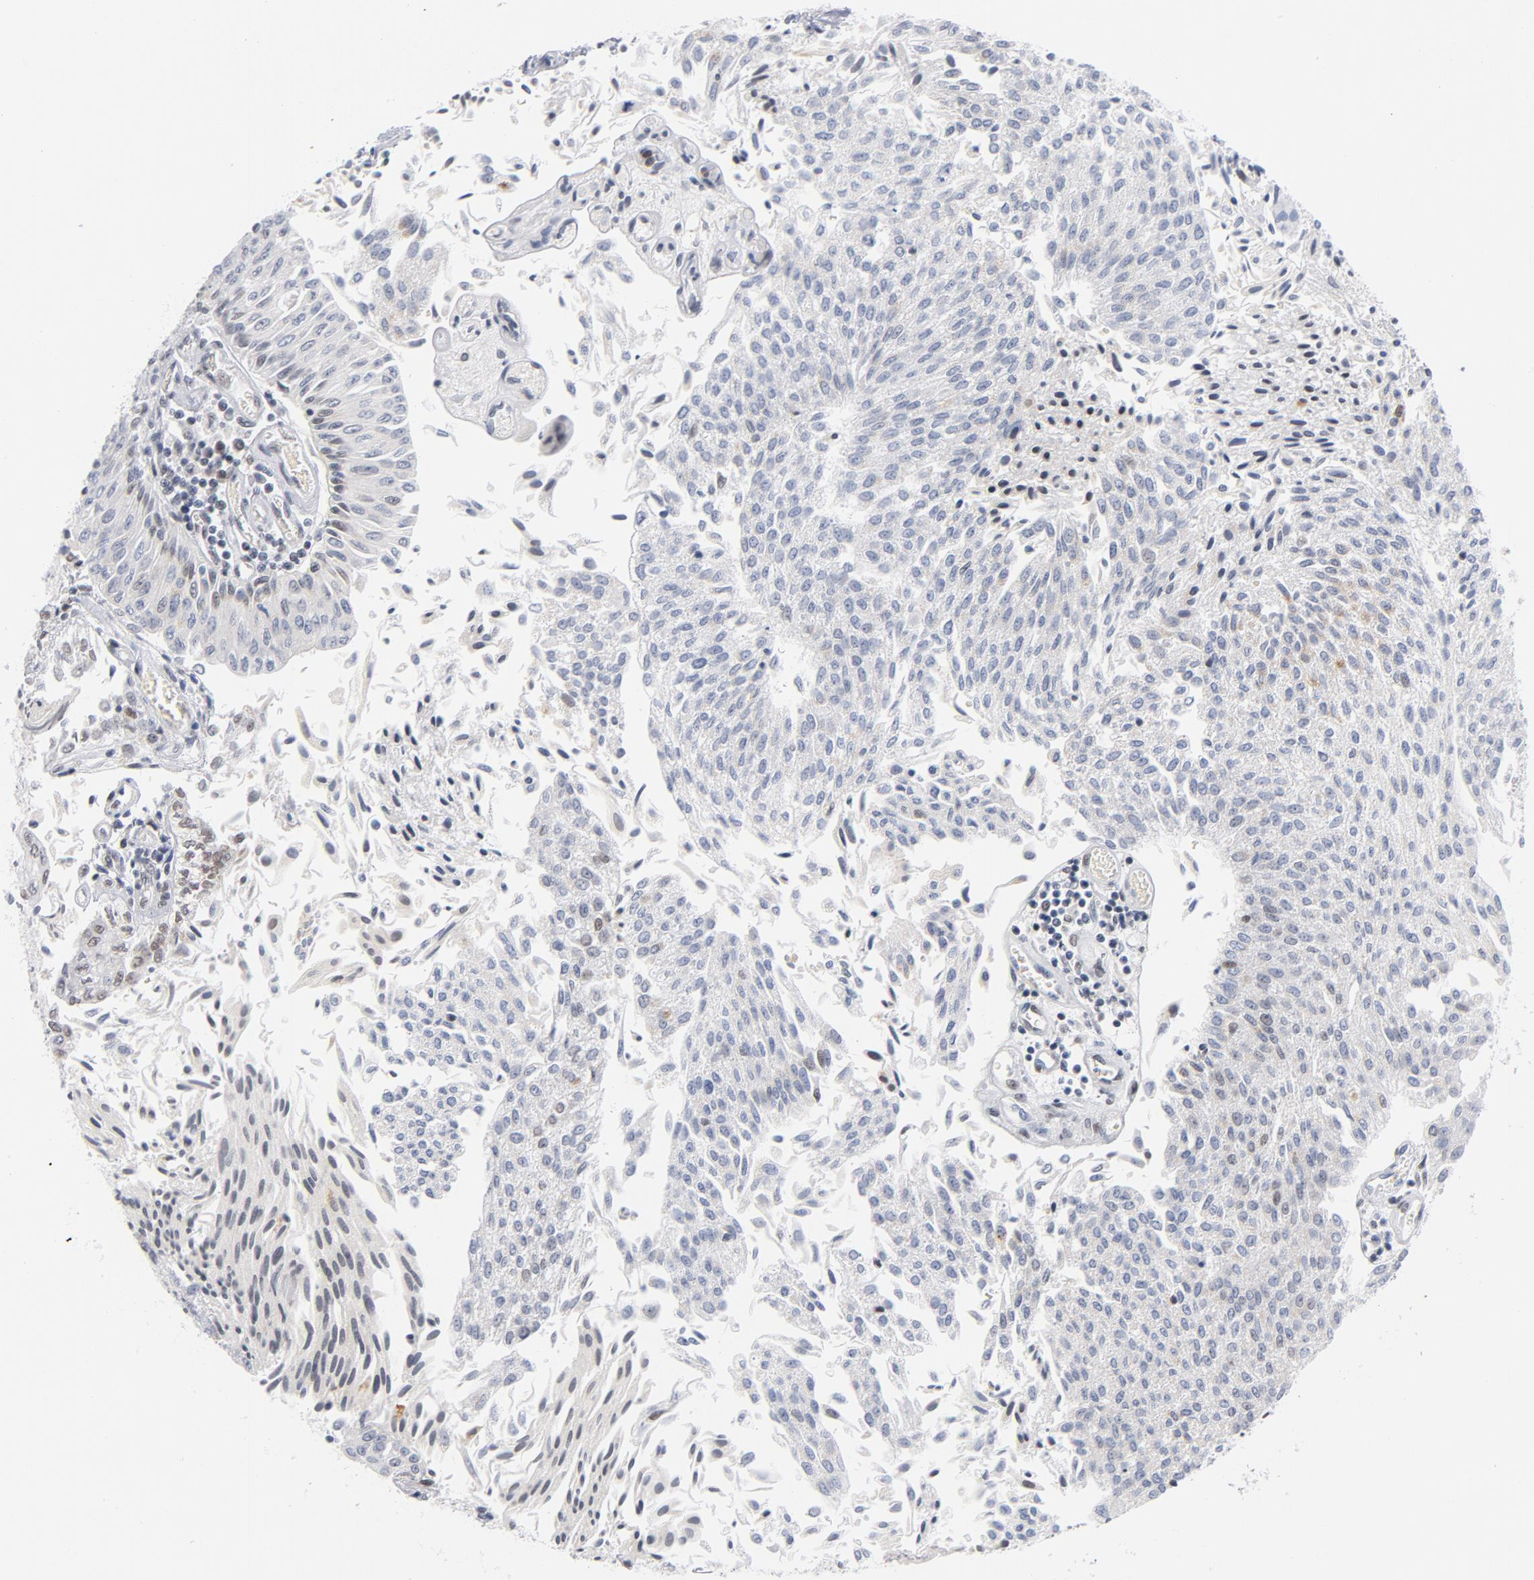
{"staining": {"intensity": "weak", "quantity": "<25%", "location": "nuclear"}, "tissue": "urothelial cancer", "cell_type": "Tumor cells", "image_type": "cancer", "snomed": [{"axis": "morphology", "description": "Urothelial carcinoma, Low grade"}, {"axis": "topography", "description": "Urinary bladder"}], "caption": "Urothelial carcinoma (low-grade) stained for a protein using immunohistochemistry demonstrates no staining tumor cells.", "gene": "BAP1", "patient": {"sex": "male", "age": 86}}